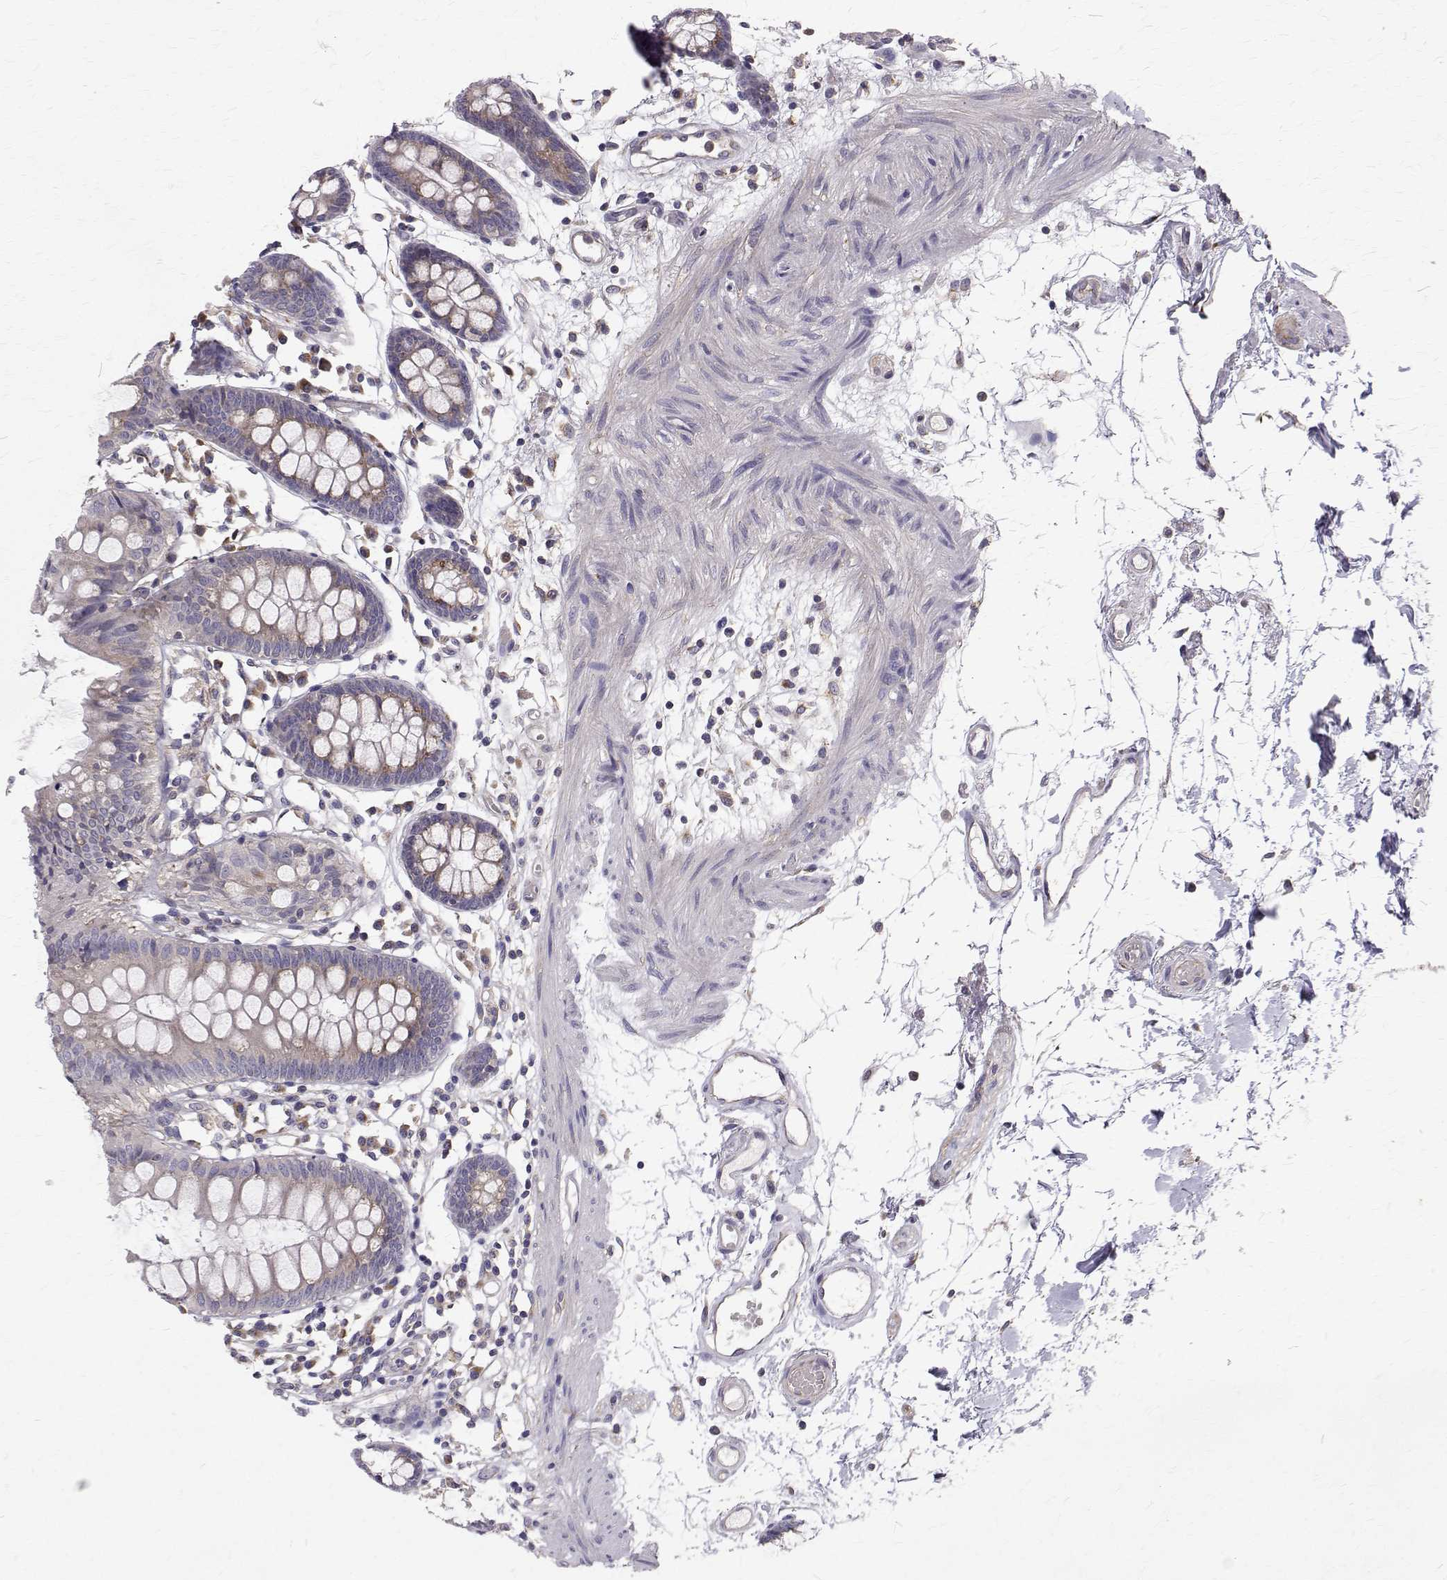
{"staining": {"intensity": "weak", "quantity": "<25%", "location": "cytoplasmic/membranous"}, "tissue": "colon", "cell_type": "Endothelial cells", "image_type": "normal", "snomed": [{"axis": "morphology", "description": "Normal tissue, NOS"}, {"axis": "topography", "description": "Colon"}], "caption": "Immunohistochemistry (IHC) micrograph of normal colon: human colon stained with DAB exhibits no significant protein staining in endothelial cells.", "gene": "ARFGAP1", "patient": {"sex": "female", "age": 84}}